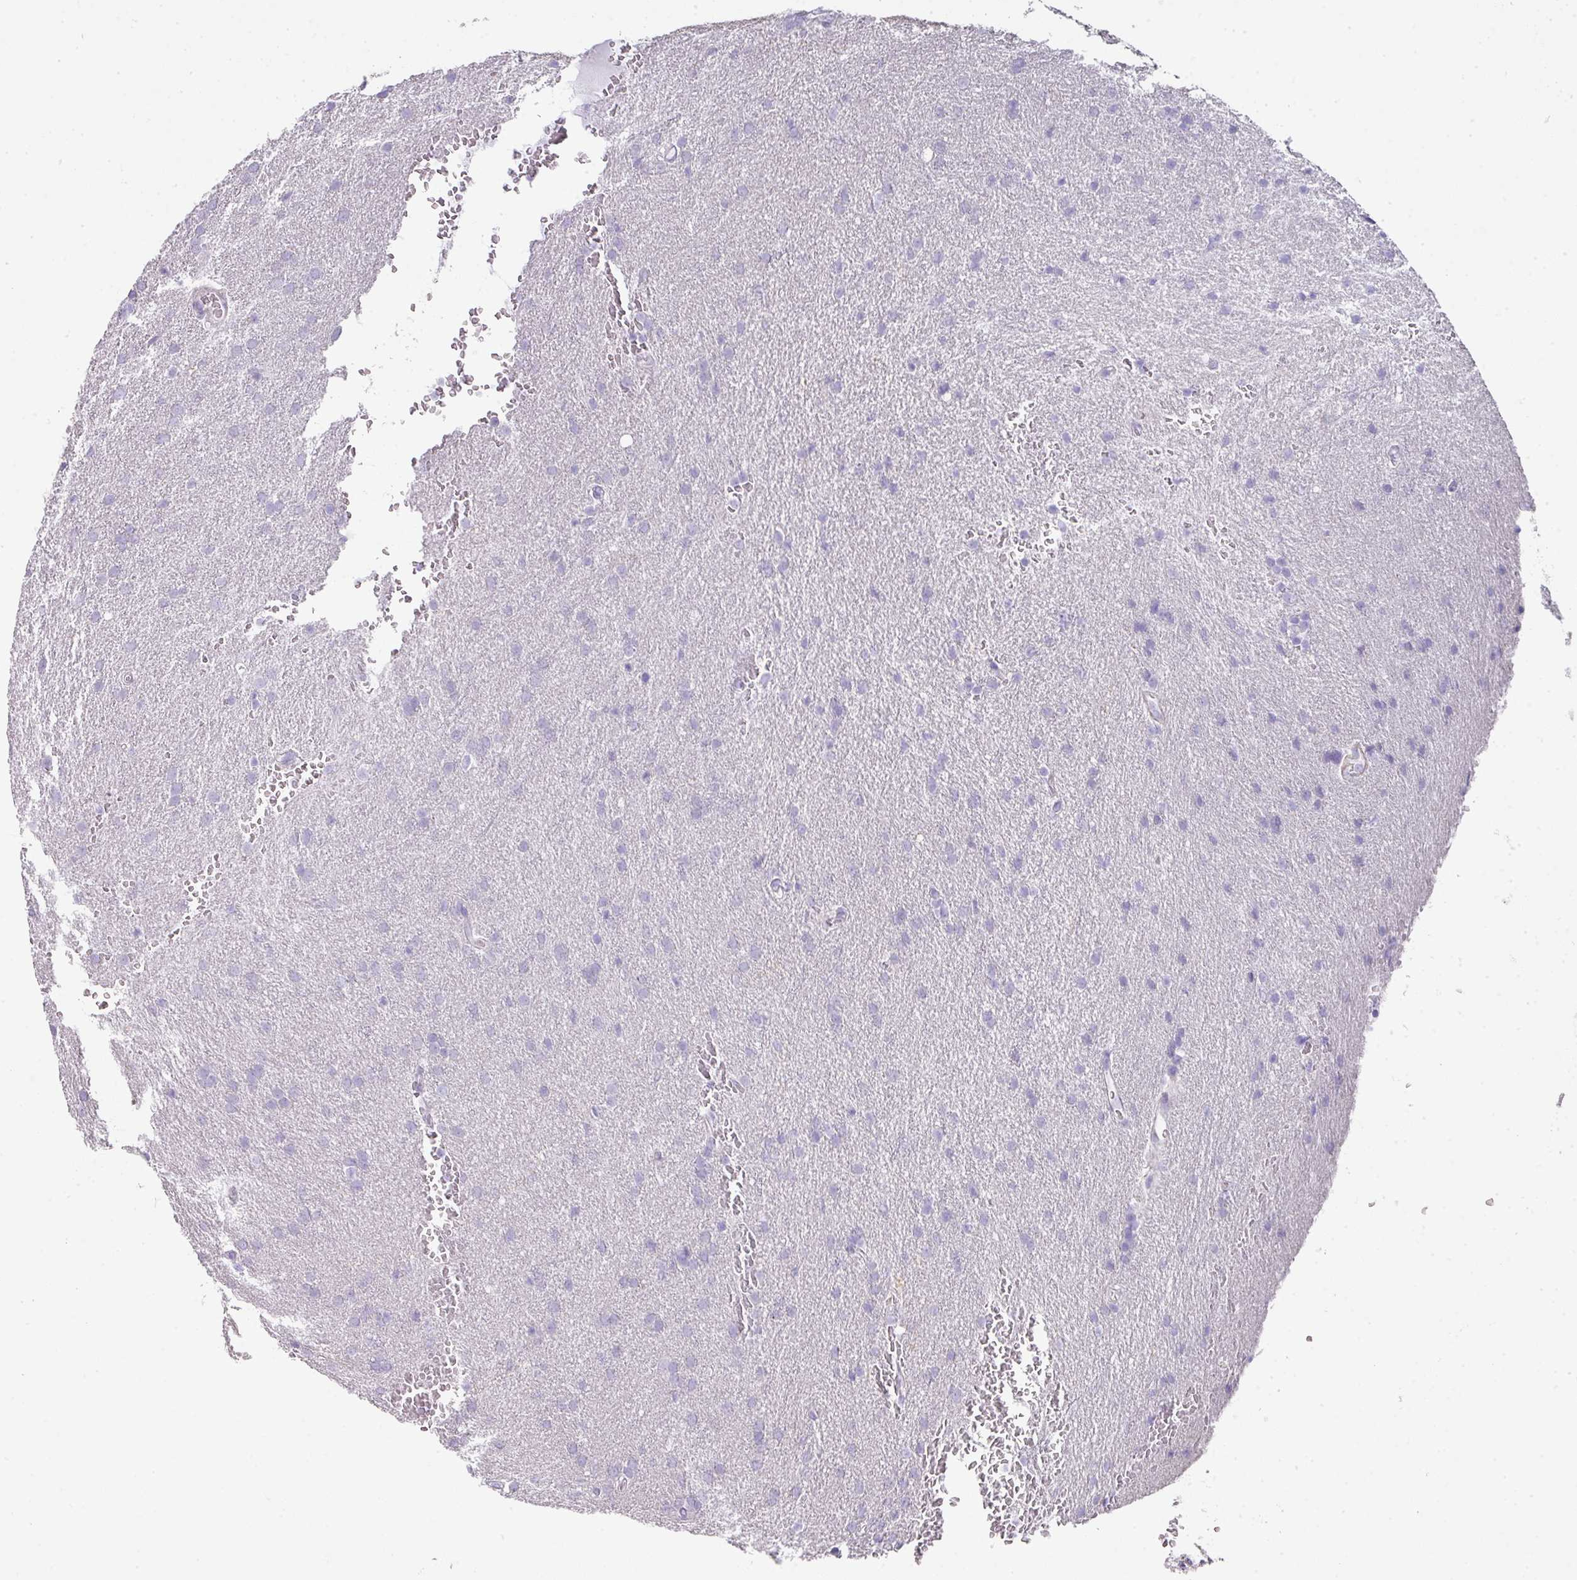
{"staining": {"intensity": "negative", "quantity": "none", "location": "none"}, "tissue": "glioma", "cell_type": "Tumor cells", "image_type": "cancer", "snomed": [{"axis": "morphology", "description": "Glioma, malignant, Low grade"}, {"axis": "topography", "description": "Brain"}], "caption": "IHC of human glioma reveals no positivity in tumor cells.", "gene": "GLI4", "patient": {"sex": "female", "age": 33}}